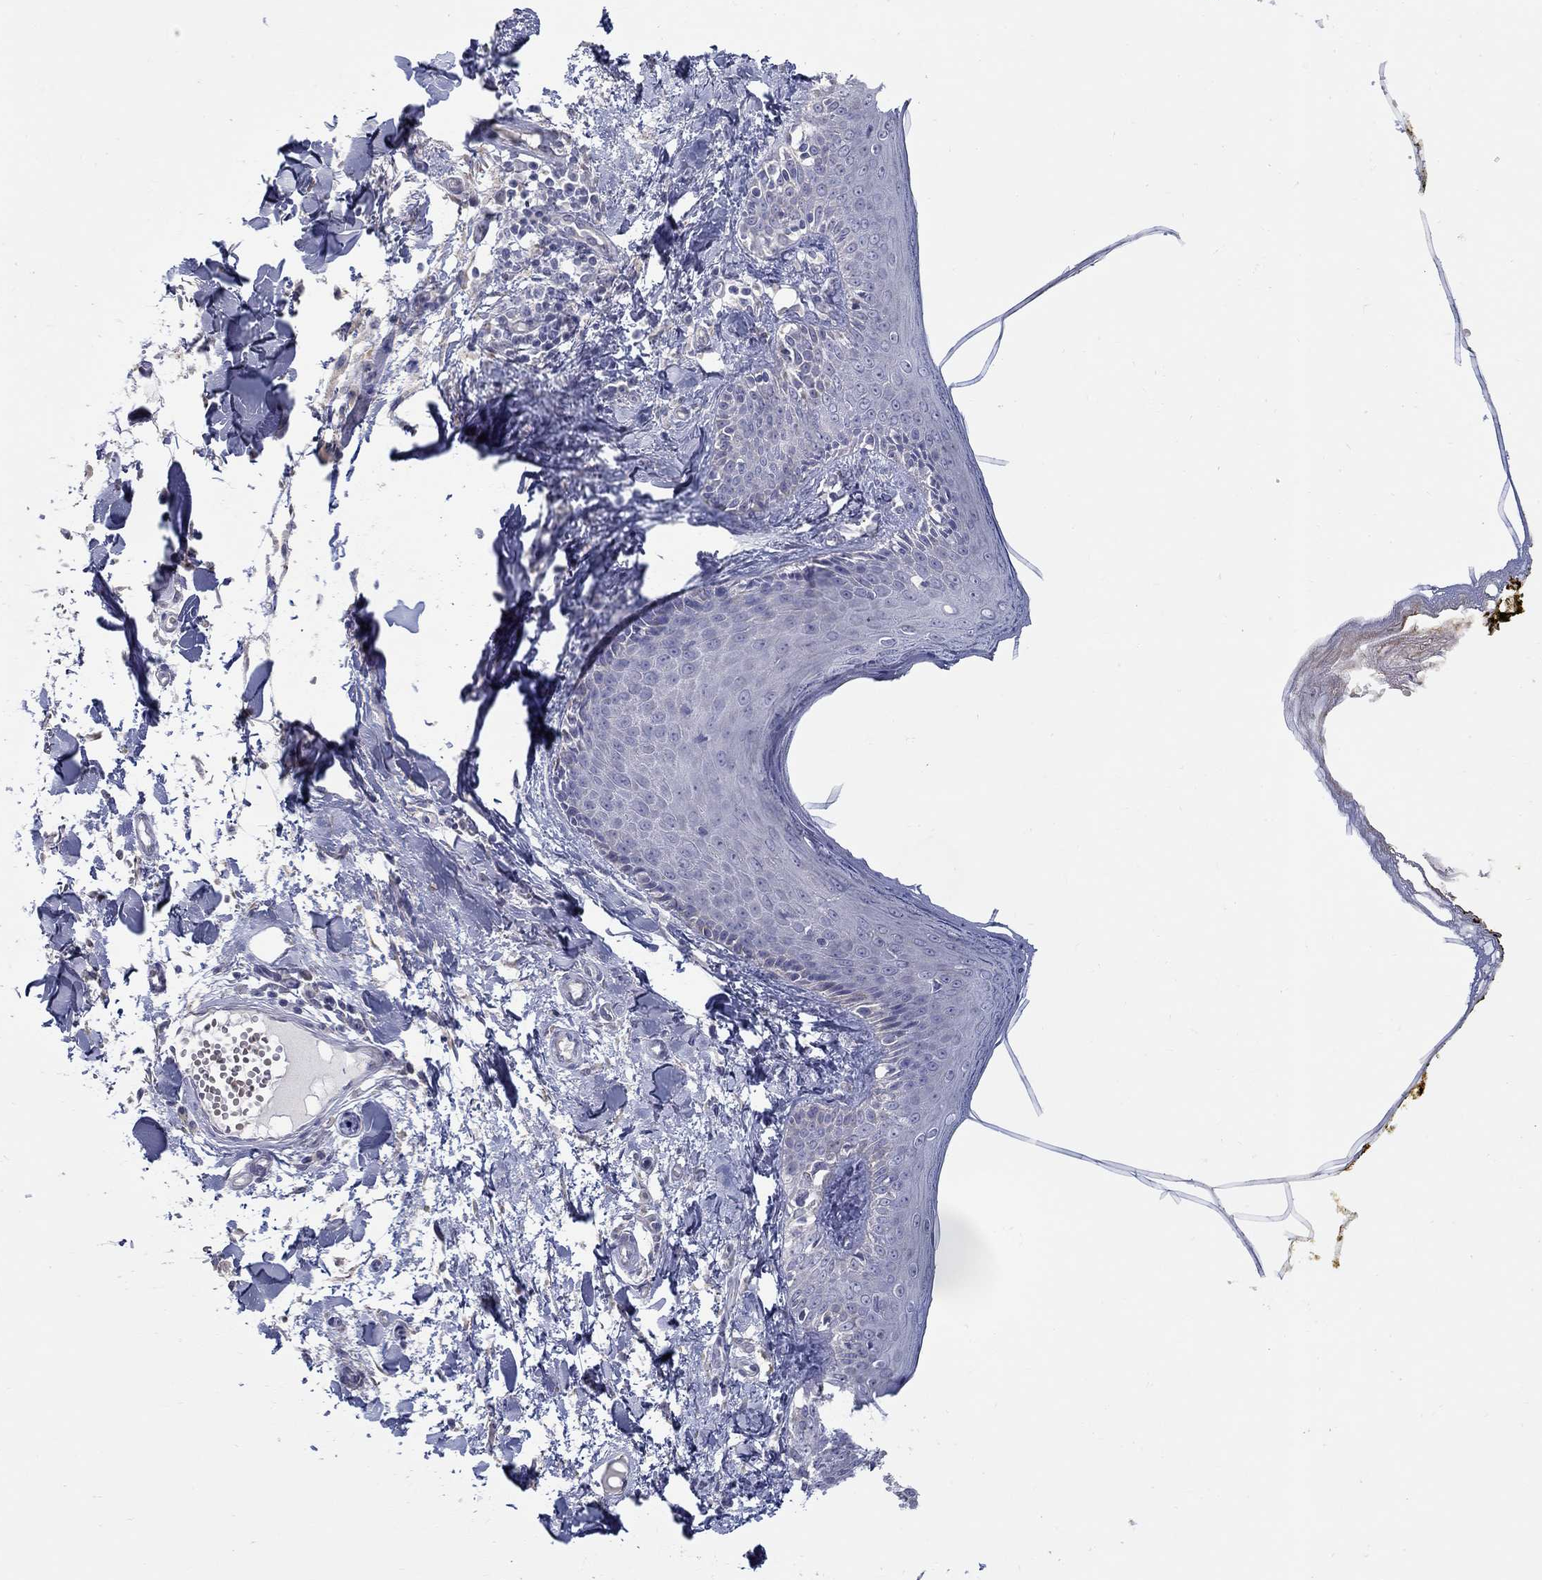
{"staining": {"intensity": "negative", "quantity": "none", "location": "none"}, "tissue": "skin", "cell_type": "Fibroblasts", "image_type": "normal", "snomed": [{"axis": "morphology", "description": "Normal tissue, NOS"}, {"axis": "topography", "description": "Skin"}], "caption": "IHC histopathology image of benign skin: skin stained with DAB (3,3'-diaminobenzidine) exhibits no significant protein expression in fibroblasts. (DAB (3,3'-diaminobenzidine) immunohistochemistry, high magnification).", "gene": "ABCA4", "patient": {"sex": "male", "age": 76}}